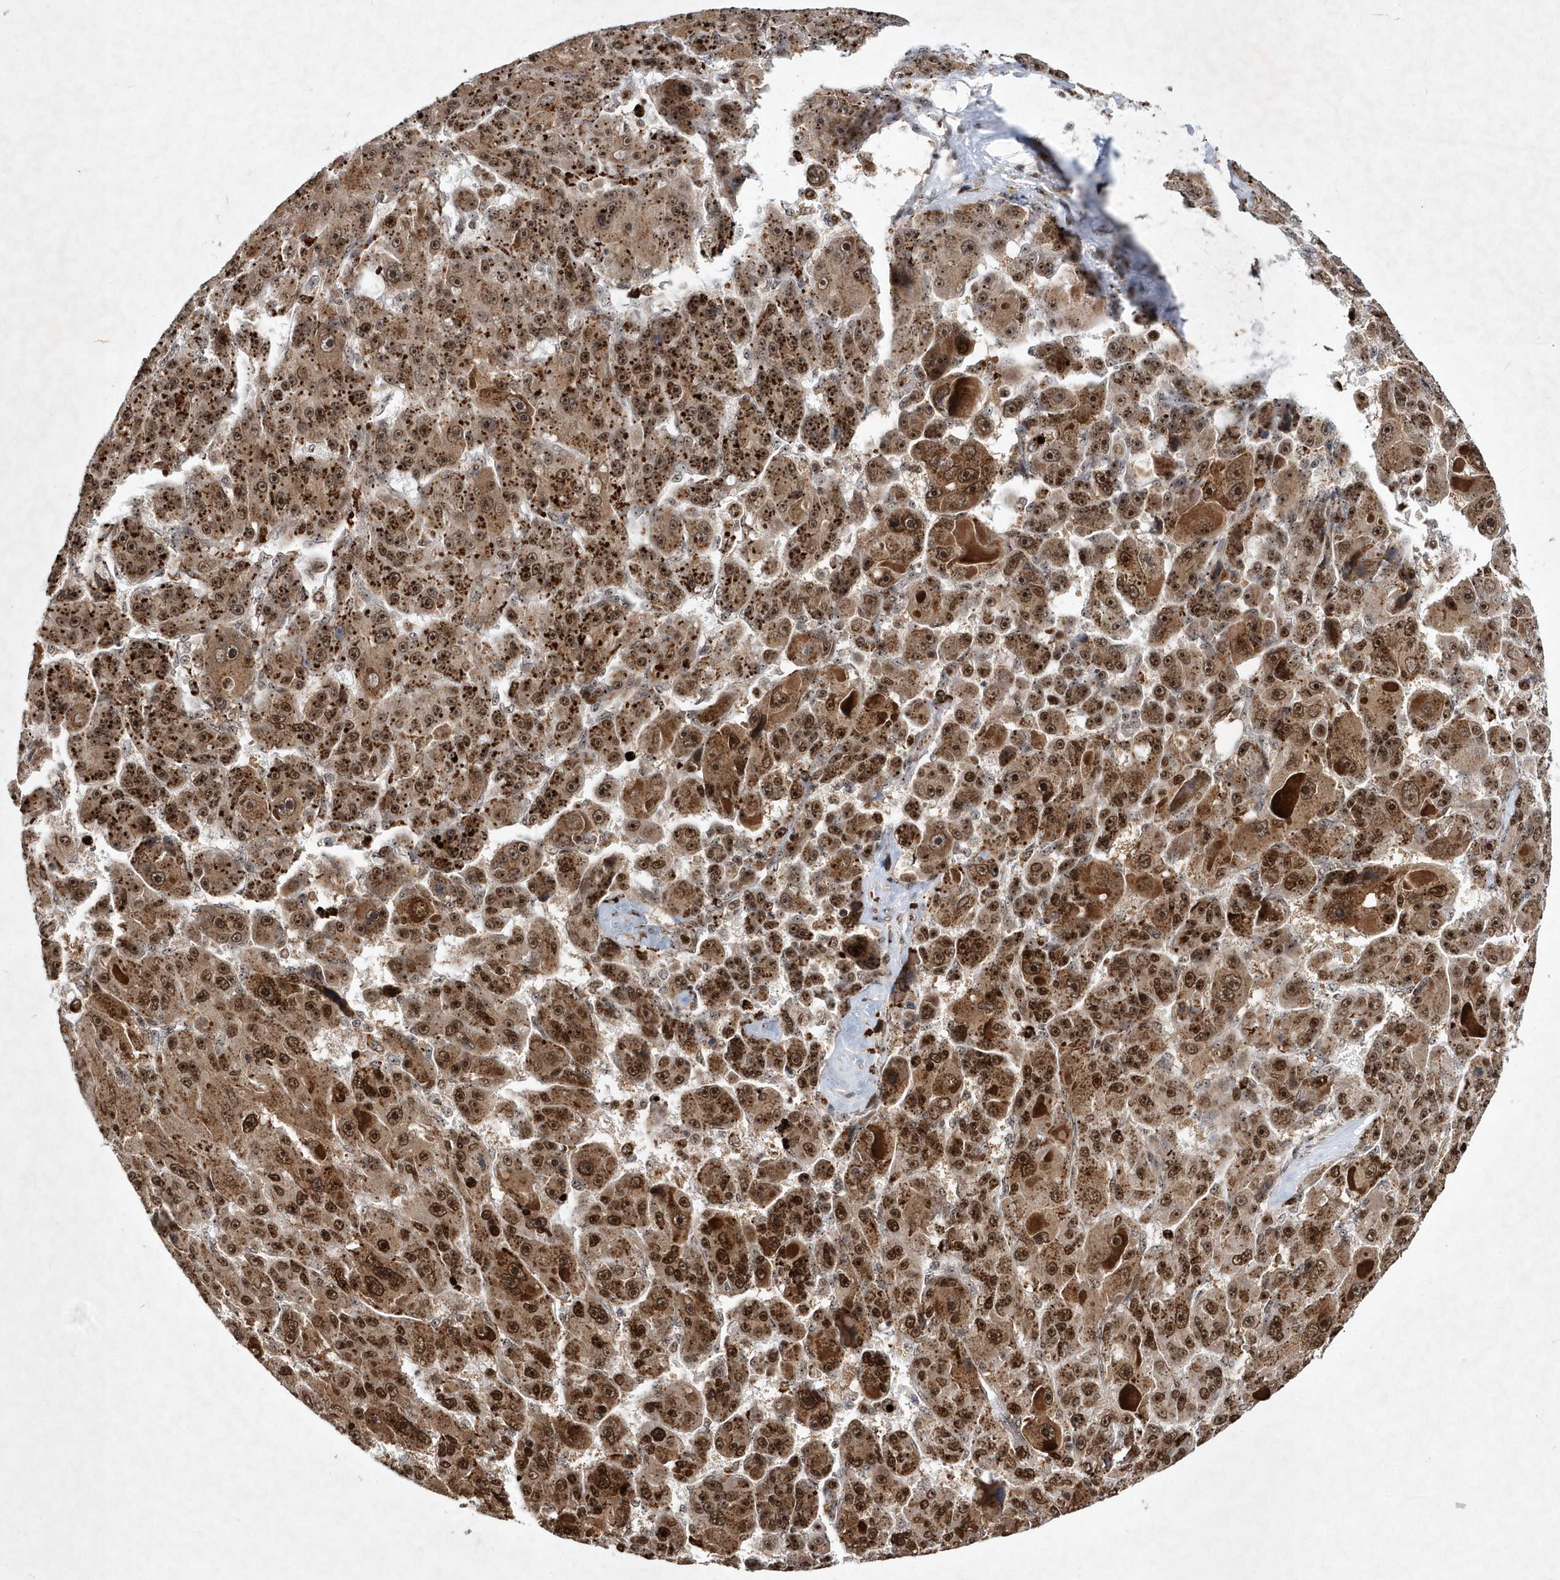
{"staining": {"intensity": "moderate", "quantity": ">75%", "location": "cytoplasmic/membranous,nuclear"}, "tissue": "liver cancer", "cell_type": "Tumor cells", "image_type": "cancer", "snomed": [{"axis": "morphology", "description": "Carcinoma, Hepatocellular, NOS"}, {"axis": "topography", "description": "Liver"}], "caption": "Protein expression analysis of human liver hepatocellular carcinoma reveals moderate cytoplasmic/membranous and nuclear positivity in approximately >75% of tumor cells.", "gene": "SOWAHB", "patient": {"sex": "male", "age": 76}}